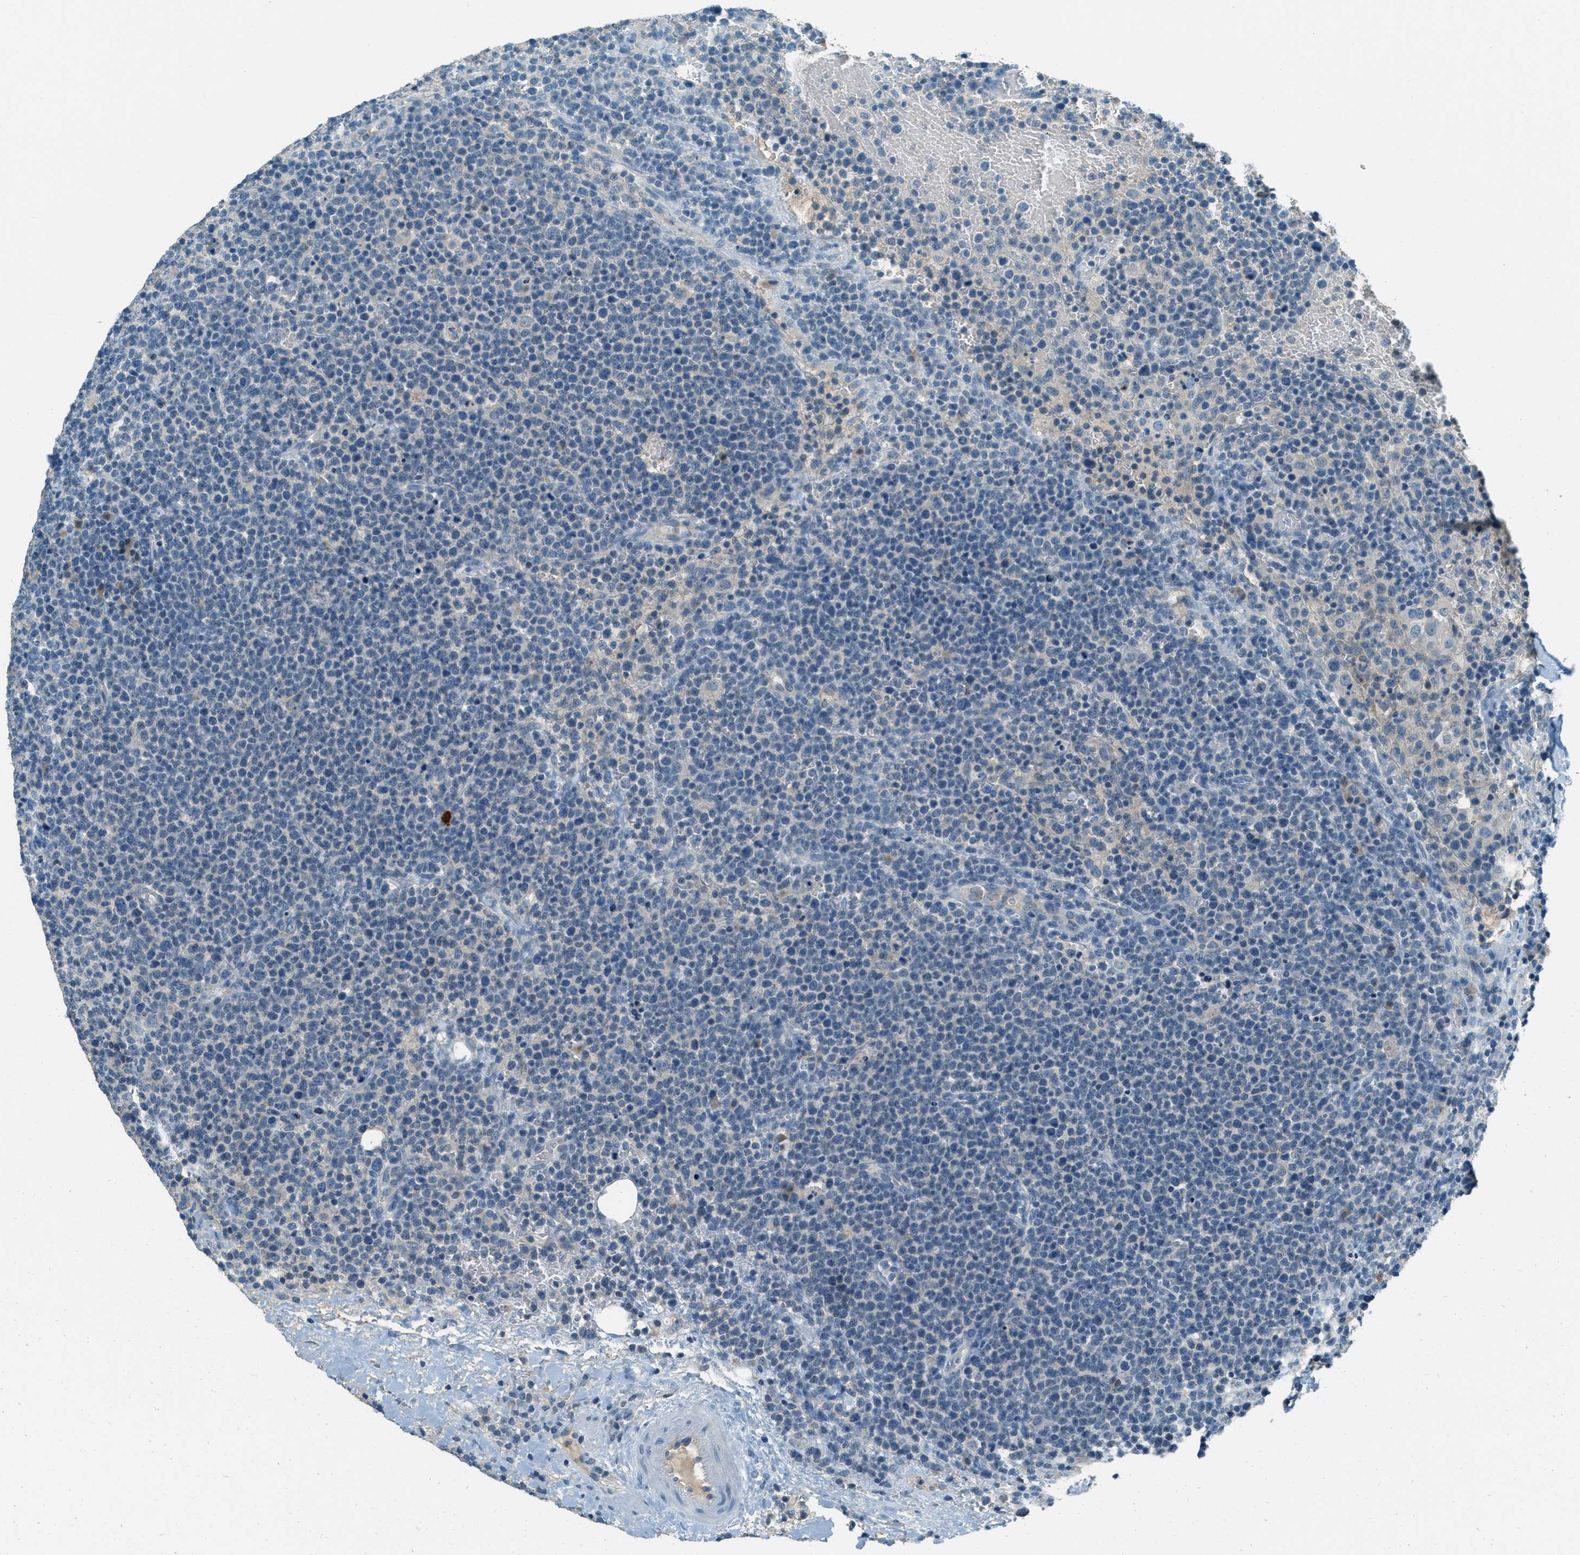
{"staining": {"intensity": "negative", "quantity": "none", "location": "none"}, "tissue": "lymphoma", "cell_type": "Tumor cells", "image_type": "cancer", "snomed": [{"axis": "morphology", "description": "Malignant lymphoma, non-Hodgkin's type, High grade"}, {"axis": "topography", "description": "Lymph node"}], "caption": "Immunohistochemistry of human malignant lymphoma, non-Hodgkin's type (high-grade) exhibits no staining in tumor cells.", "gene": "MSLN", "patient": {"sex": "male", "age": 61}}